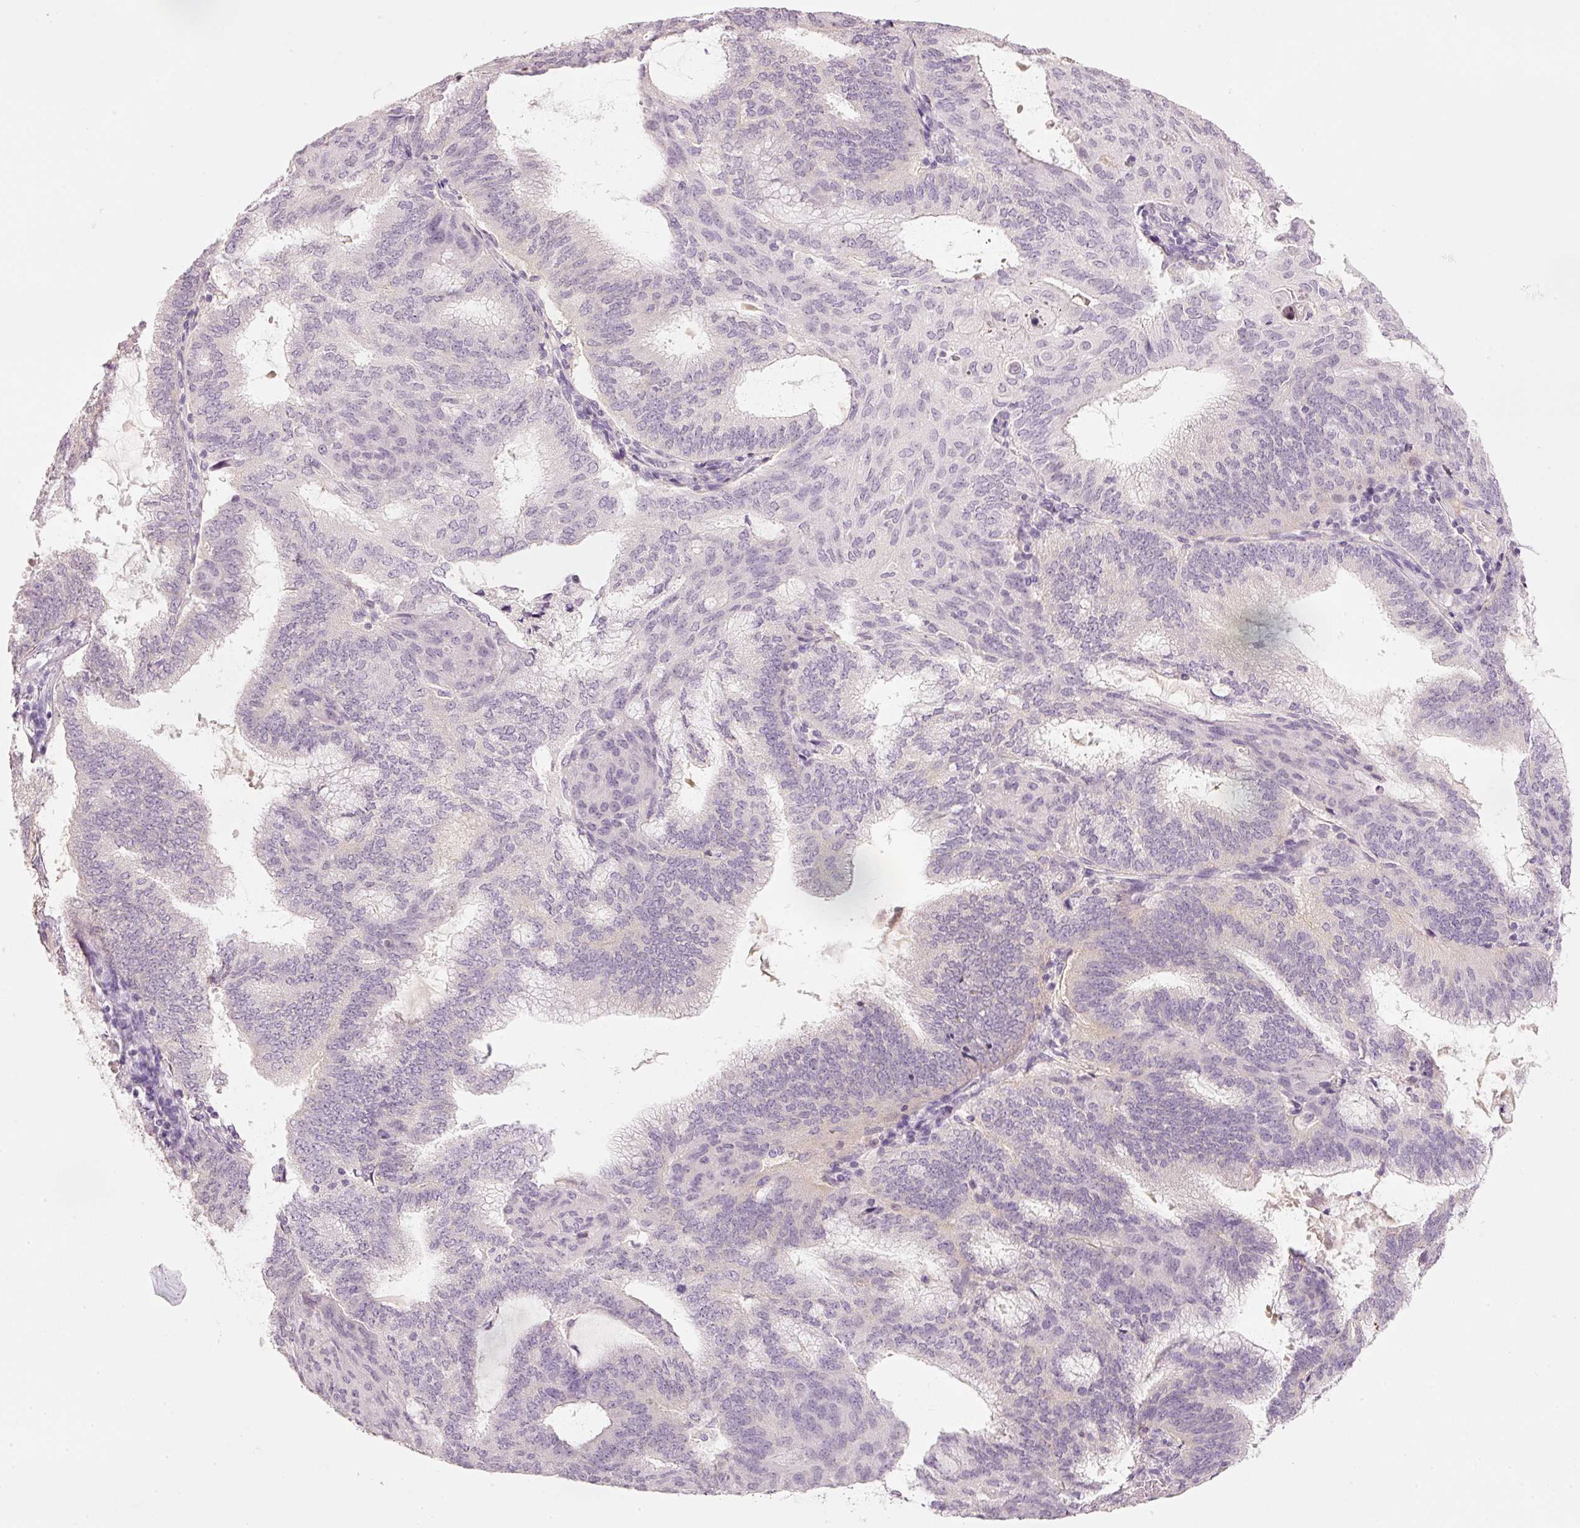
{"staining": {"intensity": "negative", "quantity": "none", "location": "none"}, "tissue": "endometrial cancer", "cell_type": "Tumor cells", "image_type": "cancer", "snomed": [{"axis": "morphology", "description": "Adenocarcinoma, NOS"}, {"axis": "topography", "description": "Endometrium"}], "caption": "Immunohistochemistry (IHC) of adenocarcinoma (endometrial) reveals no positivity in tumor cells.", "gene": "STEAP1", "patient": {"sex": "female", "age": 49}}